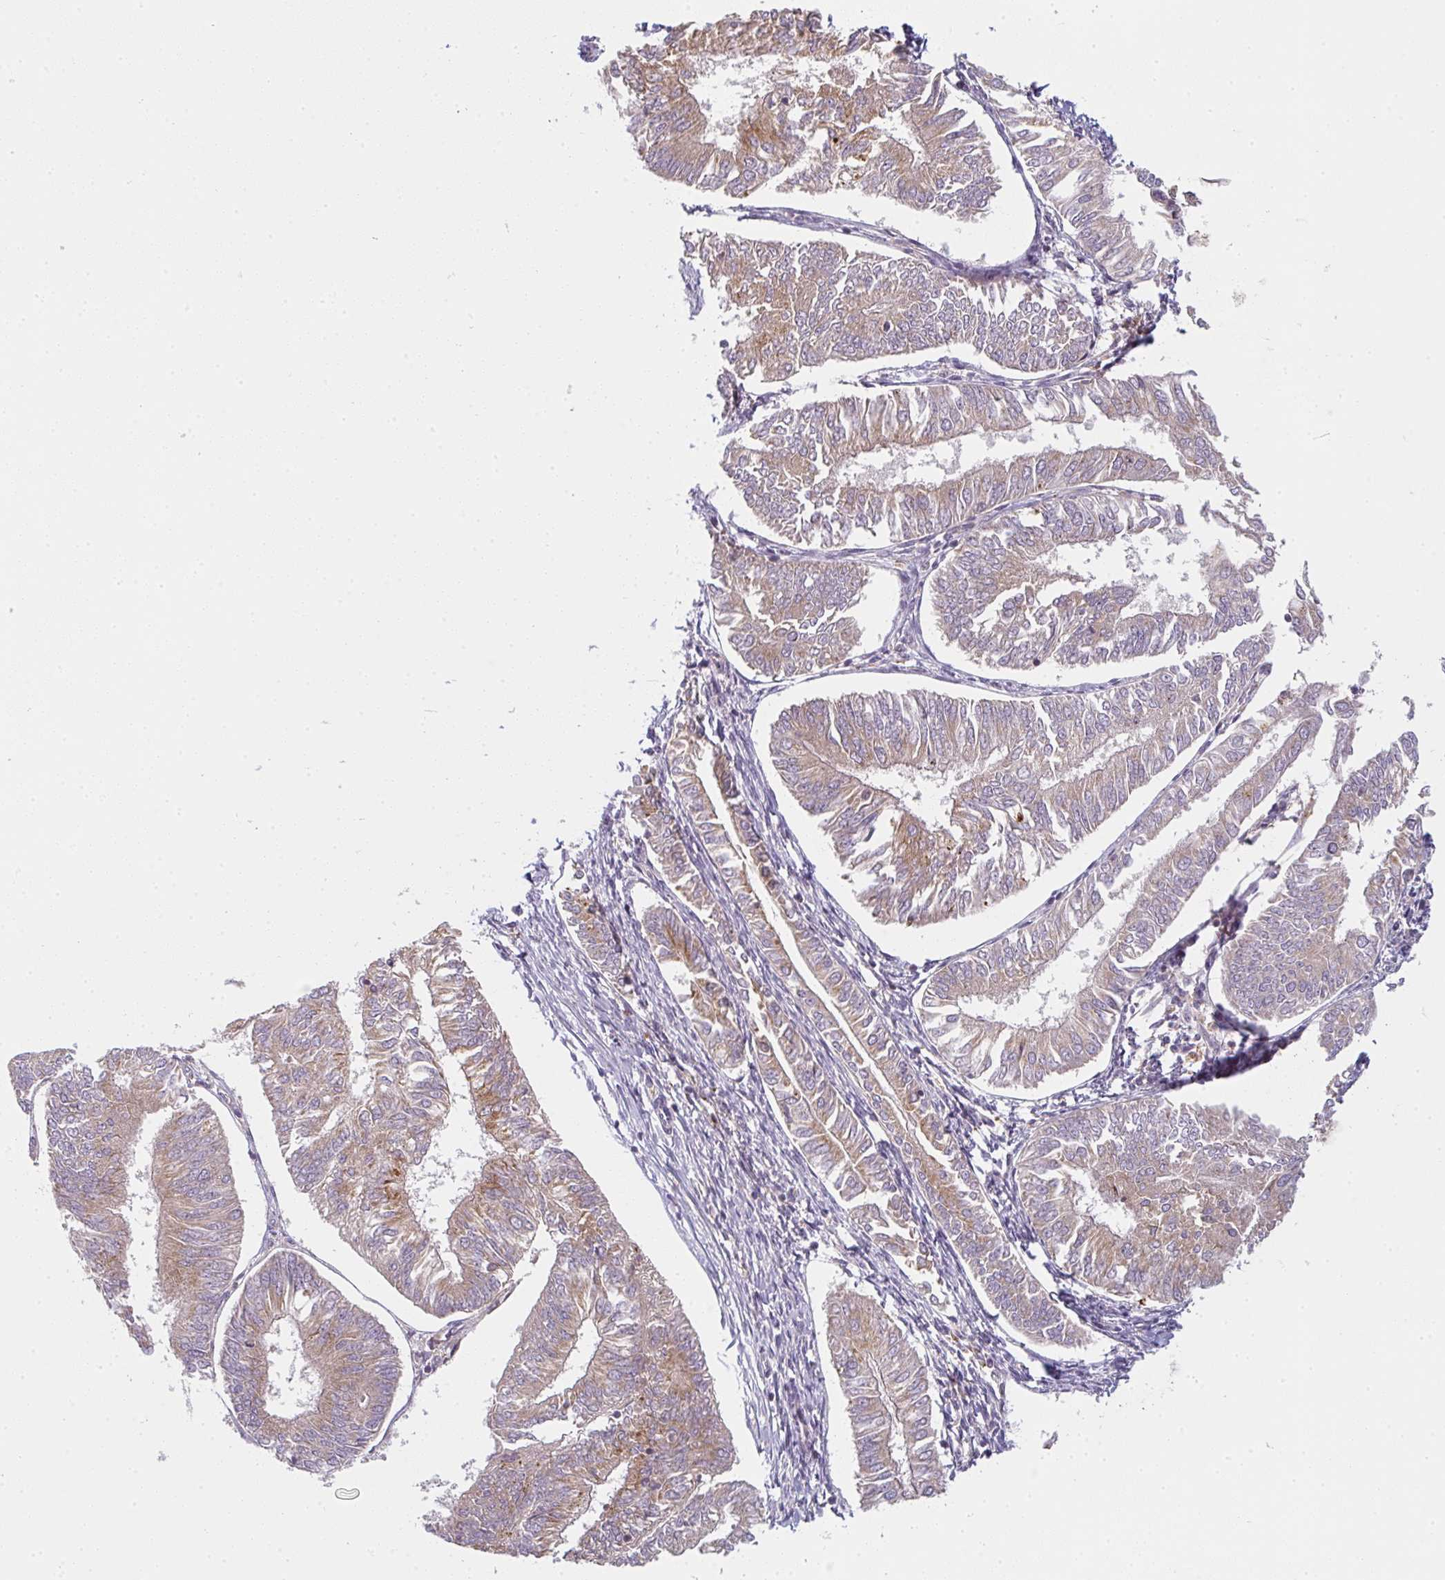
{"staining": {"intensity": "moderate", "quantity": "25%-75%", "location": "cytoplasmic/membranous"}, "tissue": "endometrial cancer", "cell_type": "Tumor cells", "image_type": "cancer", "snomed": [{"axis": "morphology", "description": "Adenocarcinoma, NOS"}, {"axis": "topography", "description": "Endometrium"}], "caption": "Brown immunohistochemical staining in human endometrial cancer demonstrates moderate cytoplasmic/membranous staining in about 25%-75% of tumor cells.", "gene": "GVQW3", "patient": {"sex": "female", "age": 58}}